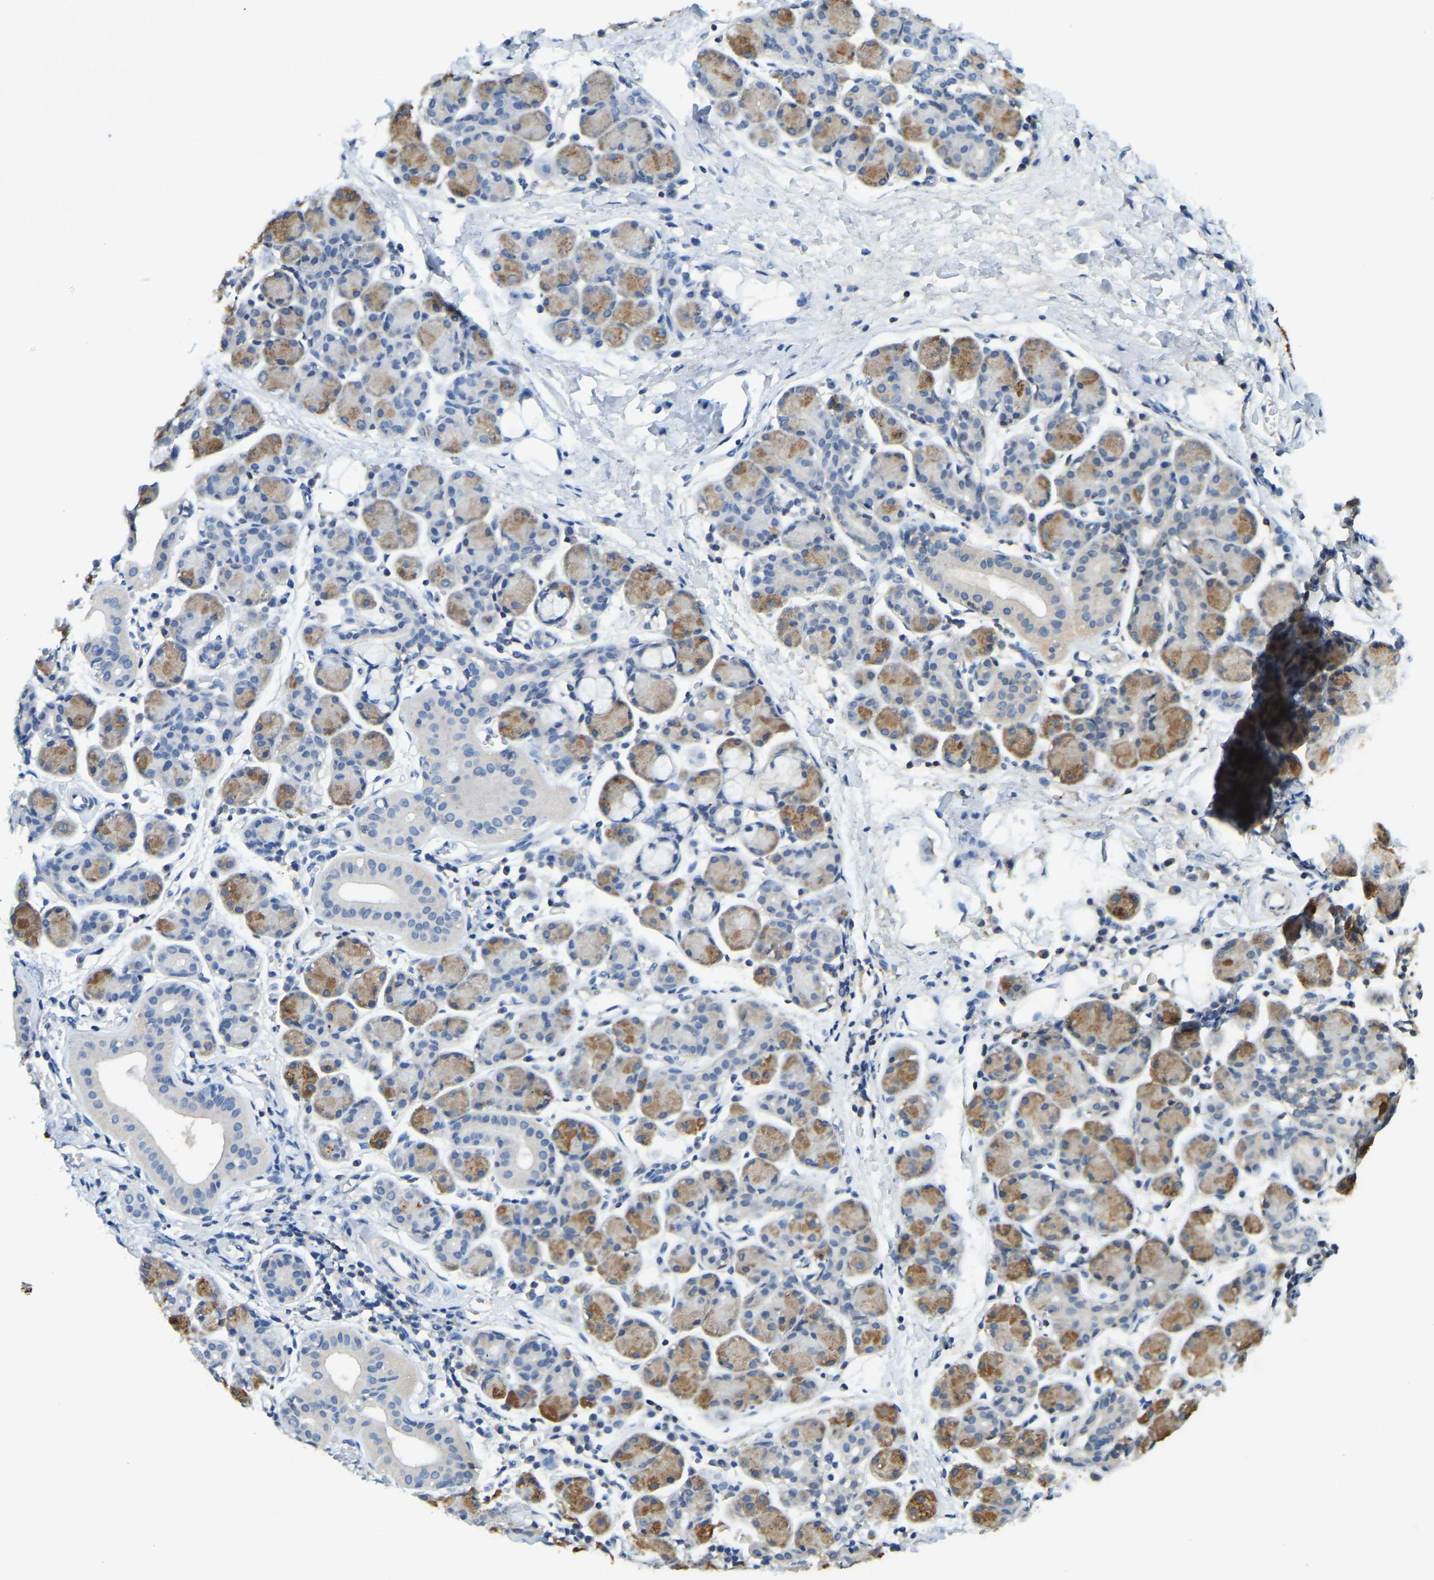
{"staining": {"intensity": "moderate", "quantity": "<25%", "location": "cytoplasmic/membranous"}, "tissue": "salivary gland", "cell_type": "Glandular cells", "image_type": "normal", "snomed": [{"axis": "morphology", "description": "Normal tissue, NOS"}, {"axis": "morphology", "description": "Inflammation, NOS"}, {"axis": "topography", "description": "Lymph node"}, {"axis": "topography", "description": "Salivary gland"}], "caption": "Glandular cells exhibit low levels of moderate cytoplasmic/membranous staining in approximately <25% of cells in benign human salivary gland.", "gene": "ATP8B1", "patient": {"sex": "male", "age": 3}}